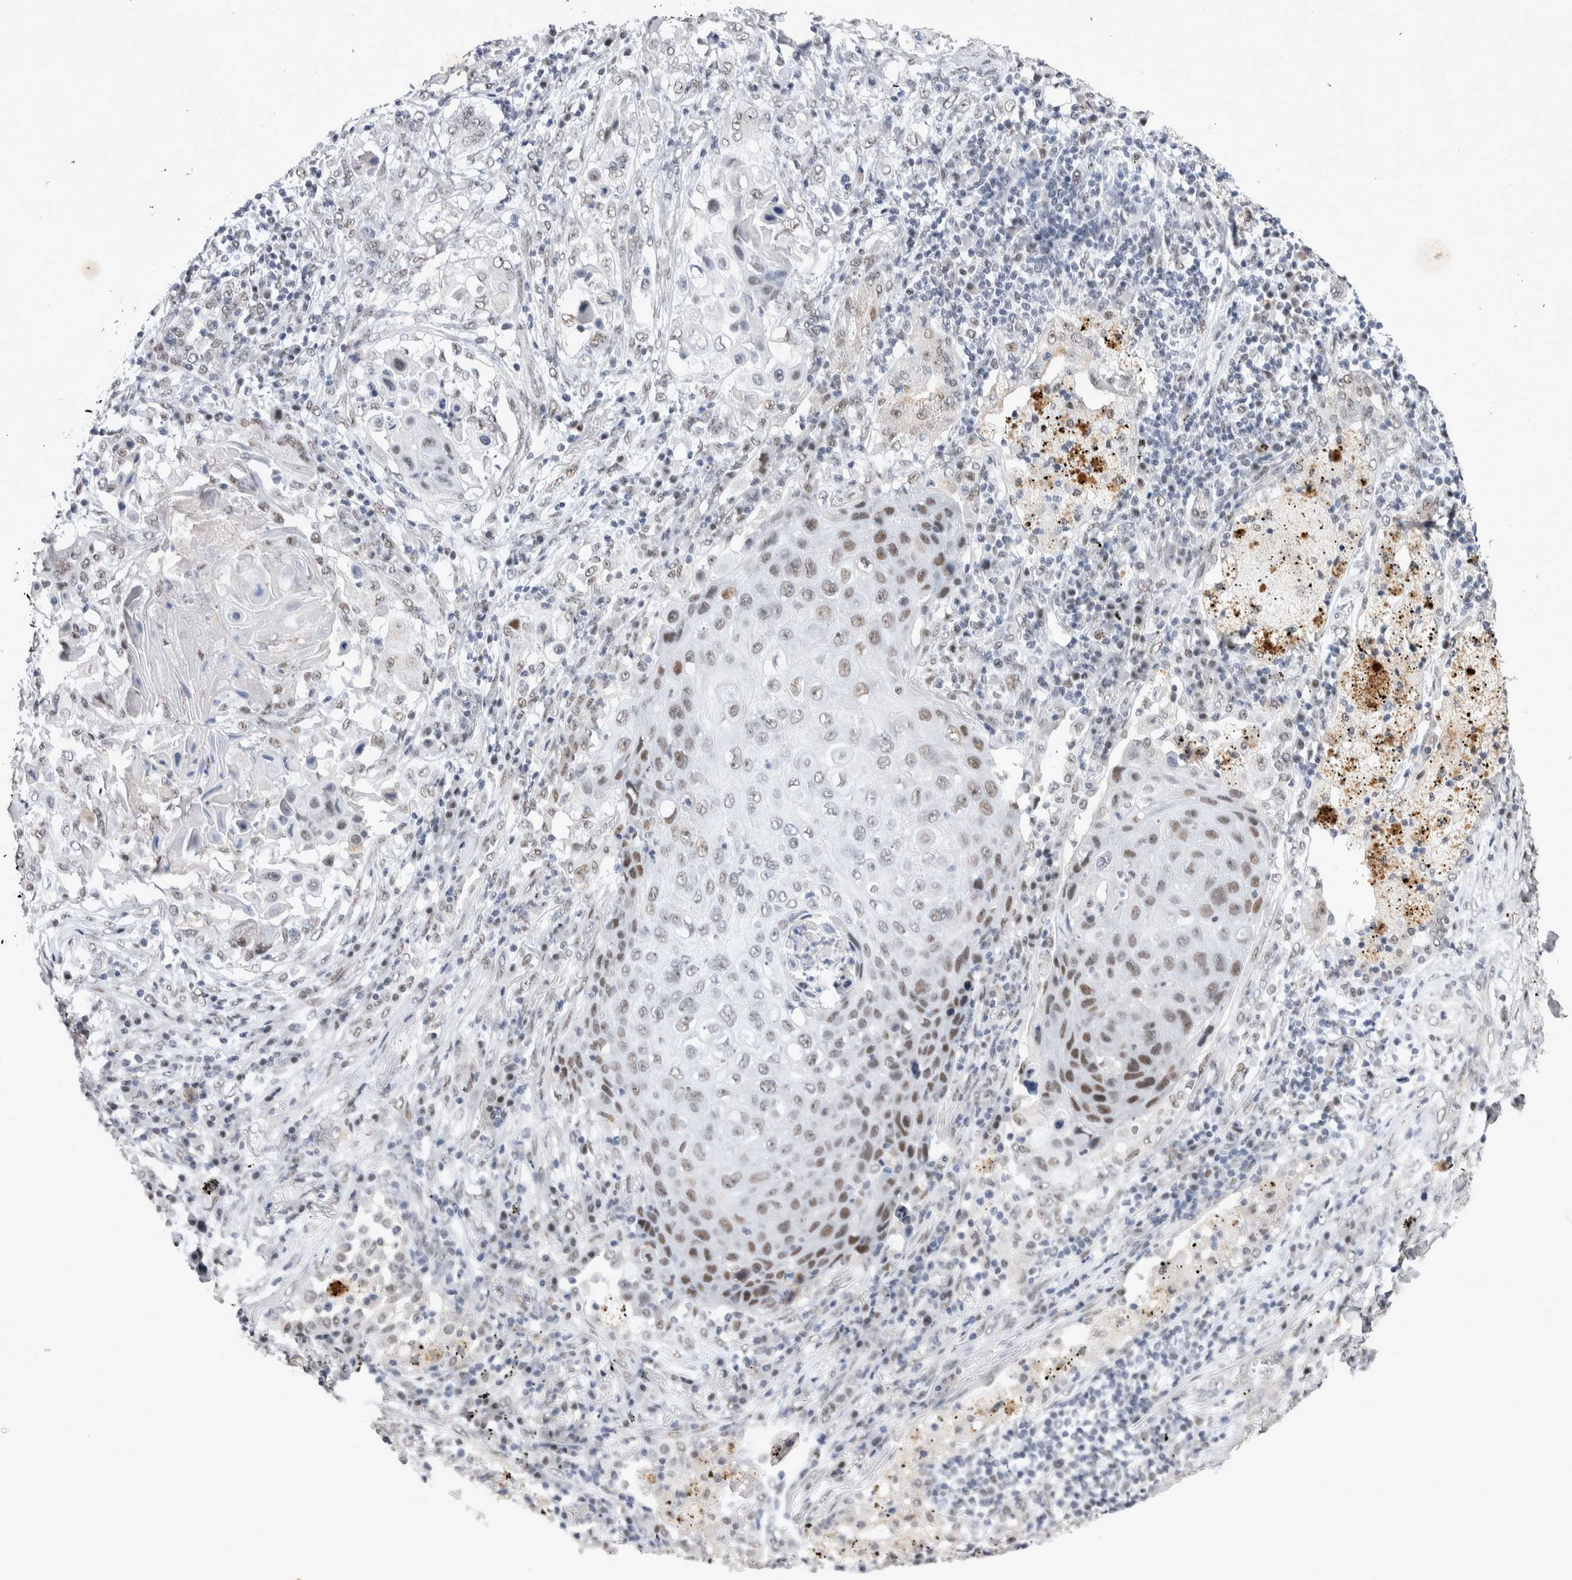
{"staining": {"intensity": "moderate", "quantity": "25%-75%", "location": "nuclear"}, "tissue": "lung cancer", "cell_type": "Tumor cells", "image_type": "cancer", "snomed": [{"axis": "morphology", "description": "Squamous cell carcinoma, NOS"}, {"axis": "topography", "description": "Lung"}], "caption": "Protein staining exhibits moderate nuclear positivity in approximately 25%-75% of tumor cells in lung squamous cell carcinoma.", "gene": "RBM6", "patient": {"sex": "female", "age": 63}}